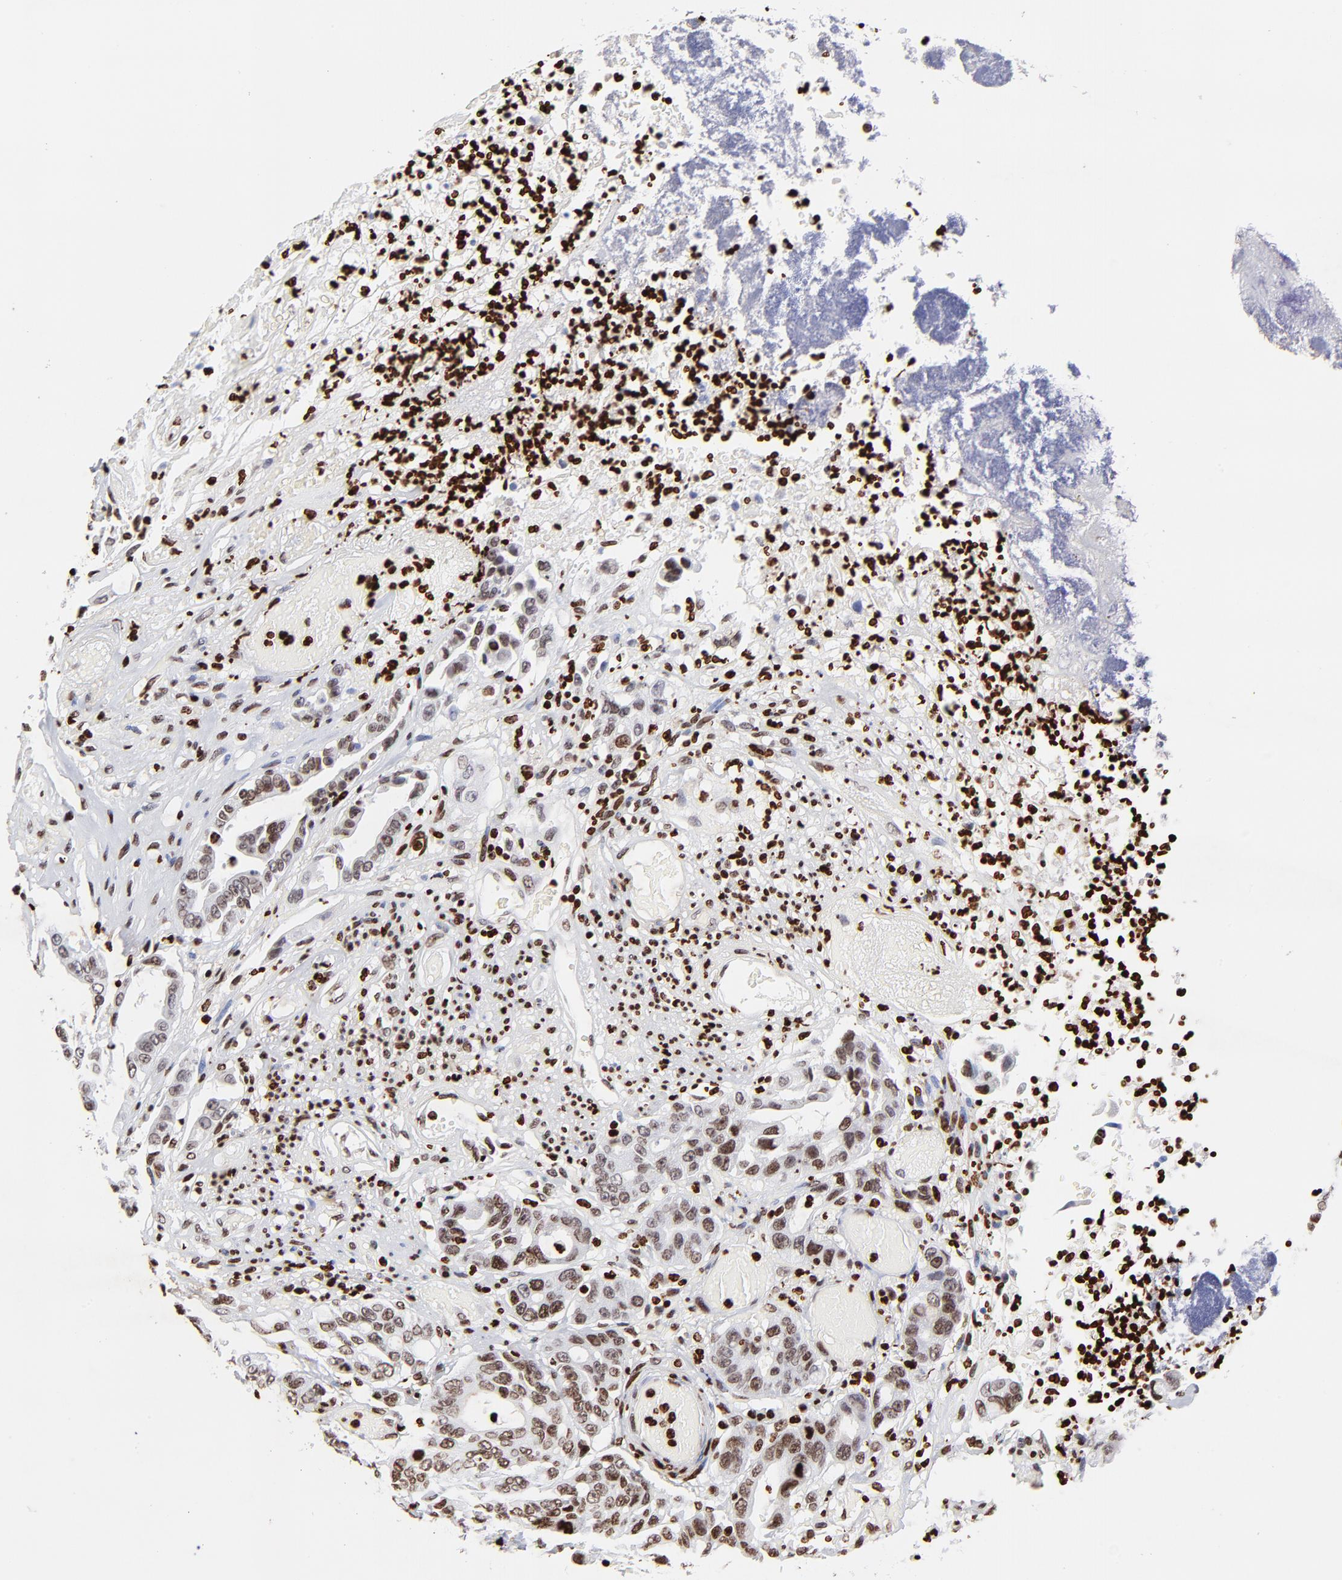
{"staining": {"intensity": "moderate", "quantity": ">75%", "location": "nuclear"}, "tissue": "colorectal cancer", "cell_type": "Tumor cells", "image_type": "cancer", "snomed": [{"axis": "morphology", "description": "Adenocarcinoma, NOS"}, {"axis": "topography", "description": "Colon"}], "caption": "Protein expression analysis of human colorectal adenocarcinoma reveals moderate nuclear expression in about >75% of tumor cells.", "gene": "FBH1", "patient": {"sex": "female", "age": 70}}